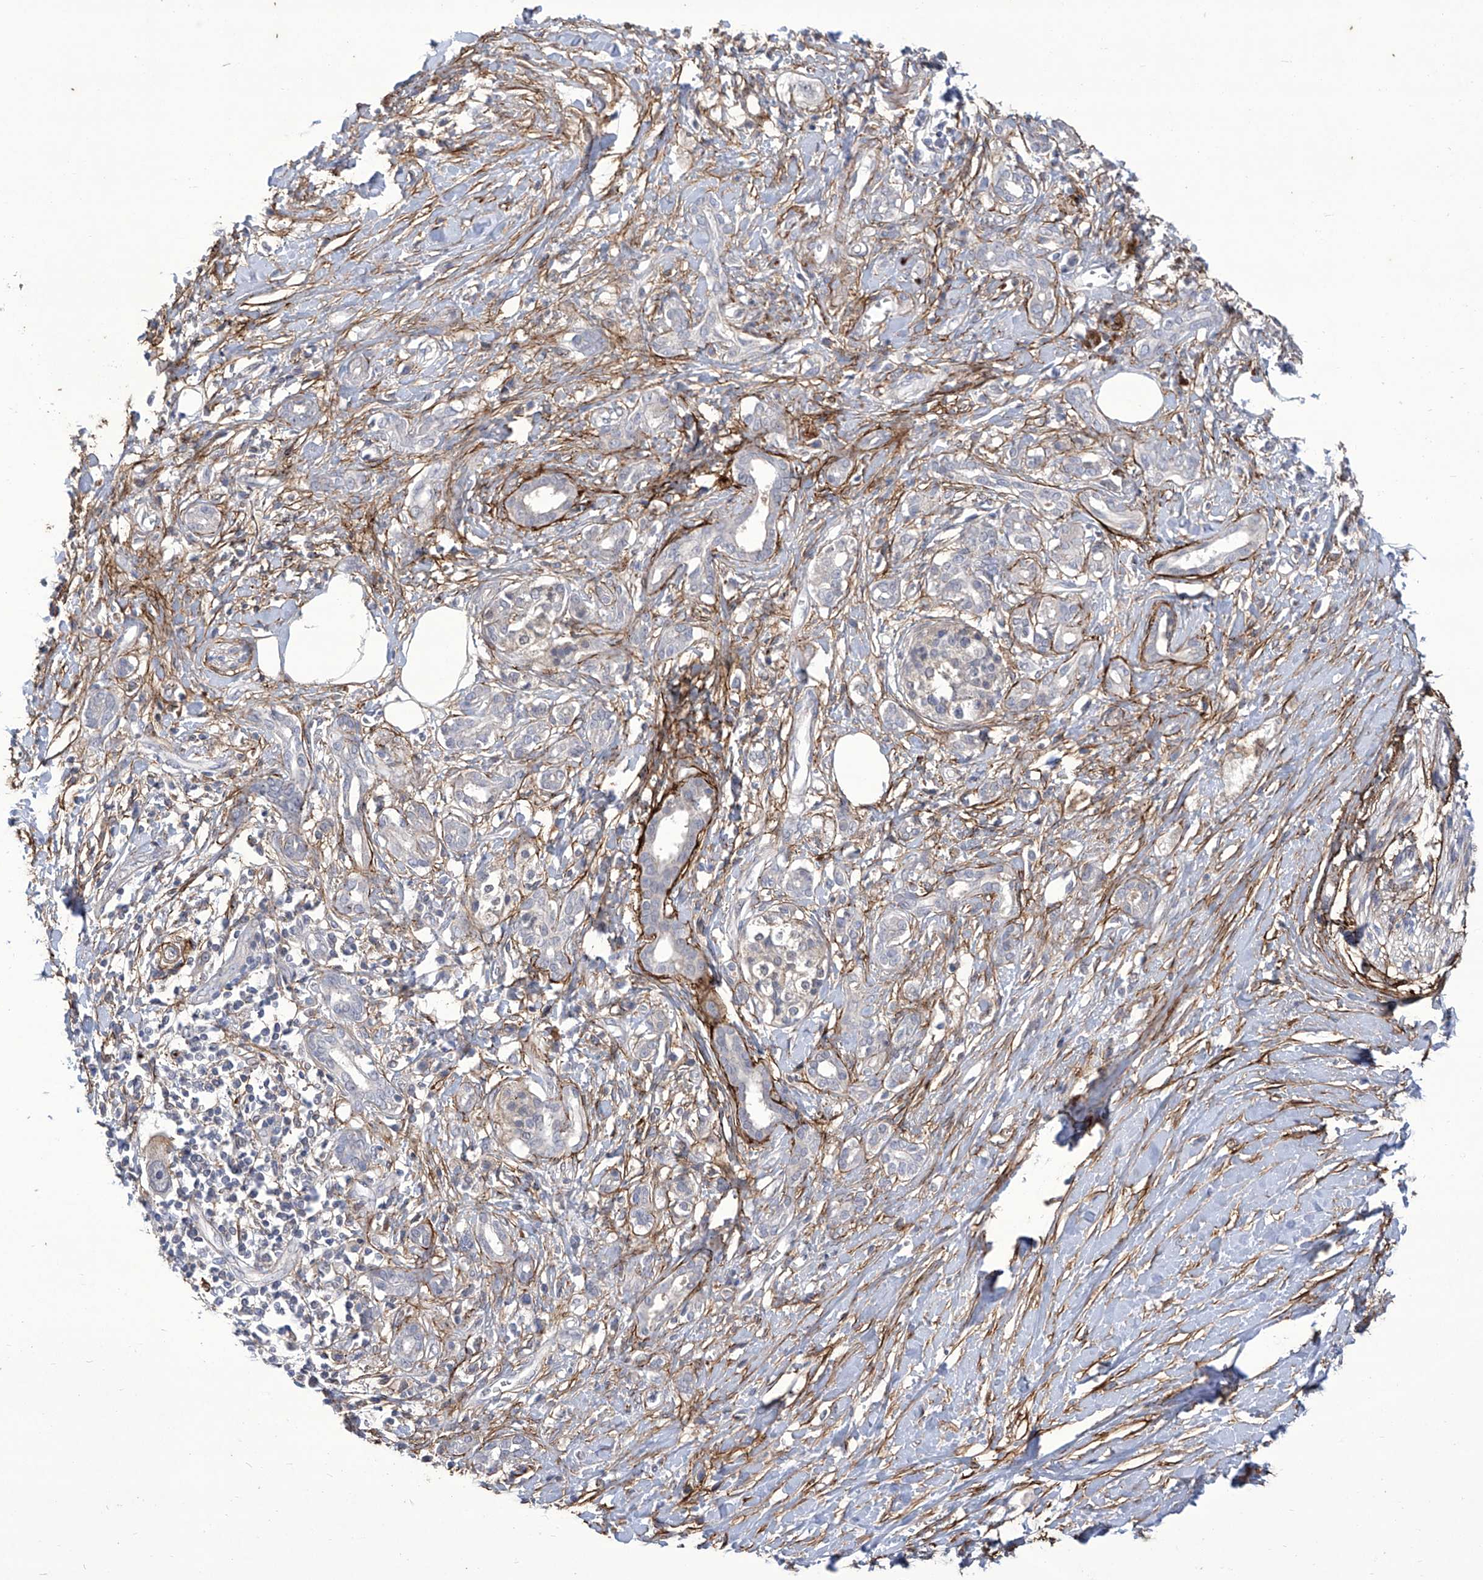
{"staining": {"intensity": "negative", "quantity": "none", "location": "none"}, "tissue": "pancreatic cancer", "cell_type": "Tumor cells", "image_type": "cancer", "snomed": [{"axis": "morphology", "description": "Adenocarcinoma, NOS"}, {"axis": "topography", "description": "Pancreas"}], "caption": "Human pancreatic adenocarcinoma stained for a protein using immunohistochemistry demonstrates no expression in tumor cells.", "gene": "TXNIP", "patient": {"sex": "female", "age": 56}}